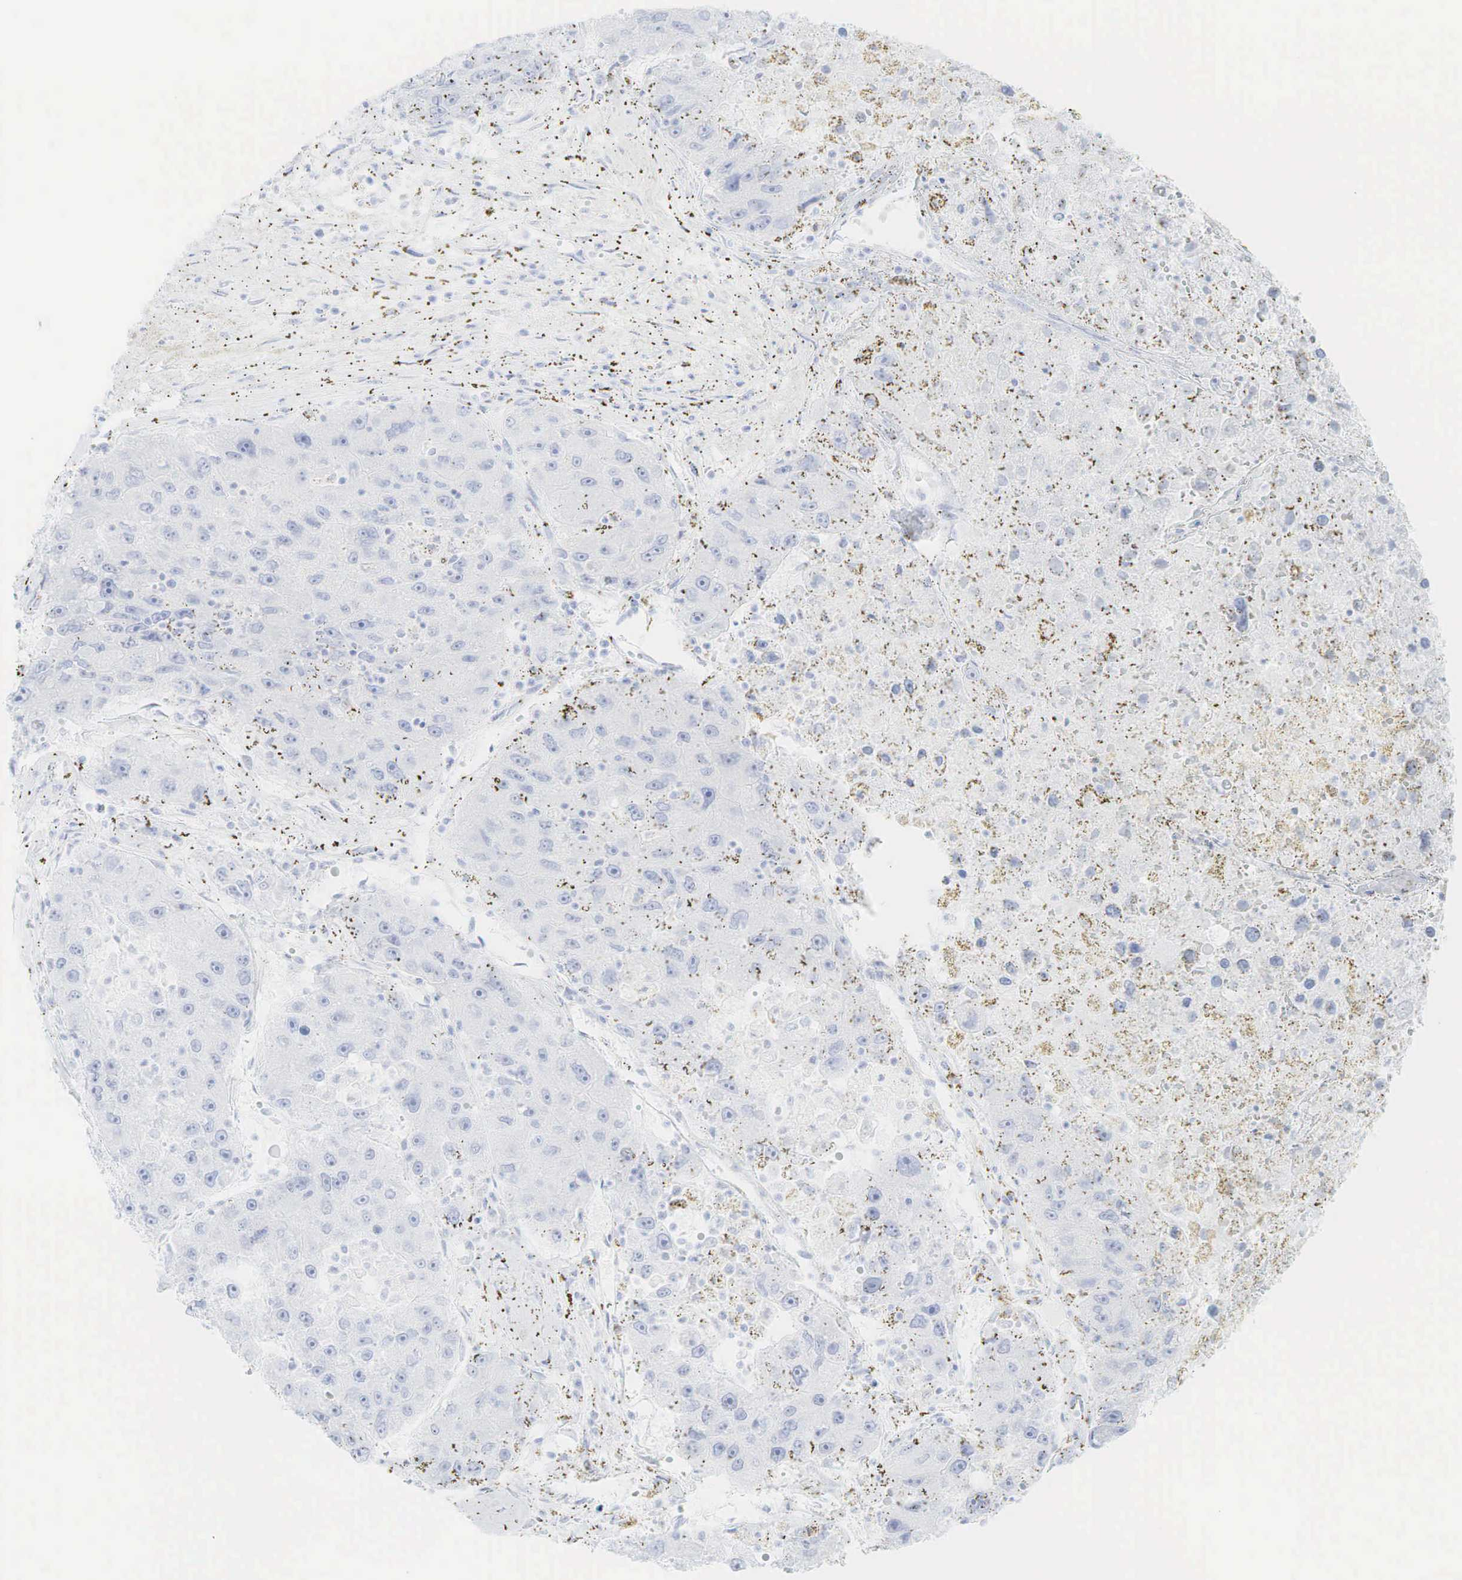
{"staining": {"intensity": "negative", "quantity": "none", "location": "none"}, "tissue": "liver cancer", "cell_type": "Tumor cells", "image_type": "cancer", "snomed": [{"axis": "morphology", "description": "Carcinoma, Hepatocellular, NOS"}, {"axis": "topography", "description": "Liver"}], "caption": "Immunohistochemical staining of liver hepatocellular carcinoma demonstrates no significant expression in tumor cells.", "gene": "CEACAM5", "patient": {"sex": "male", "age": 49}}